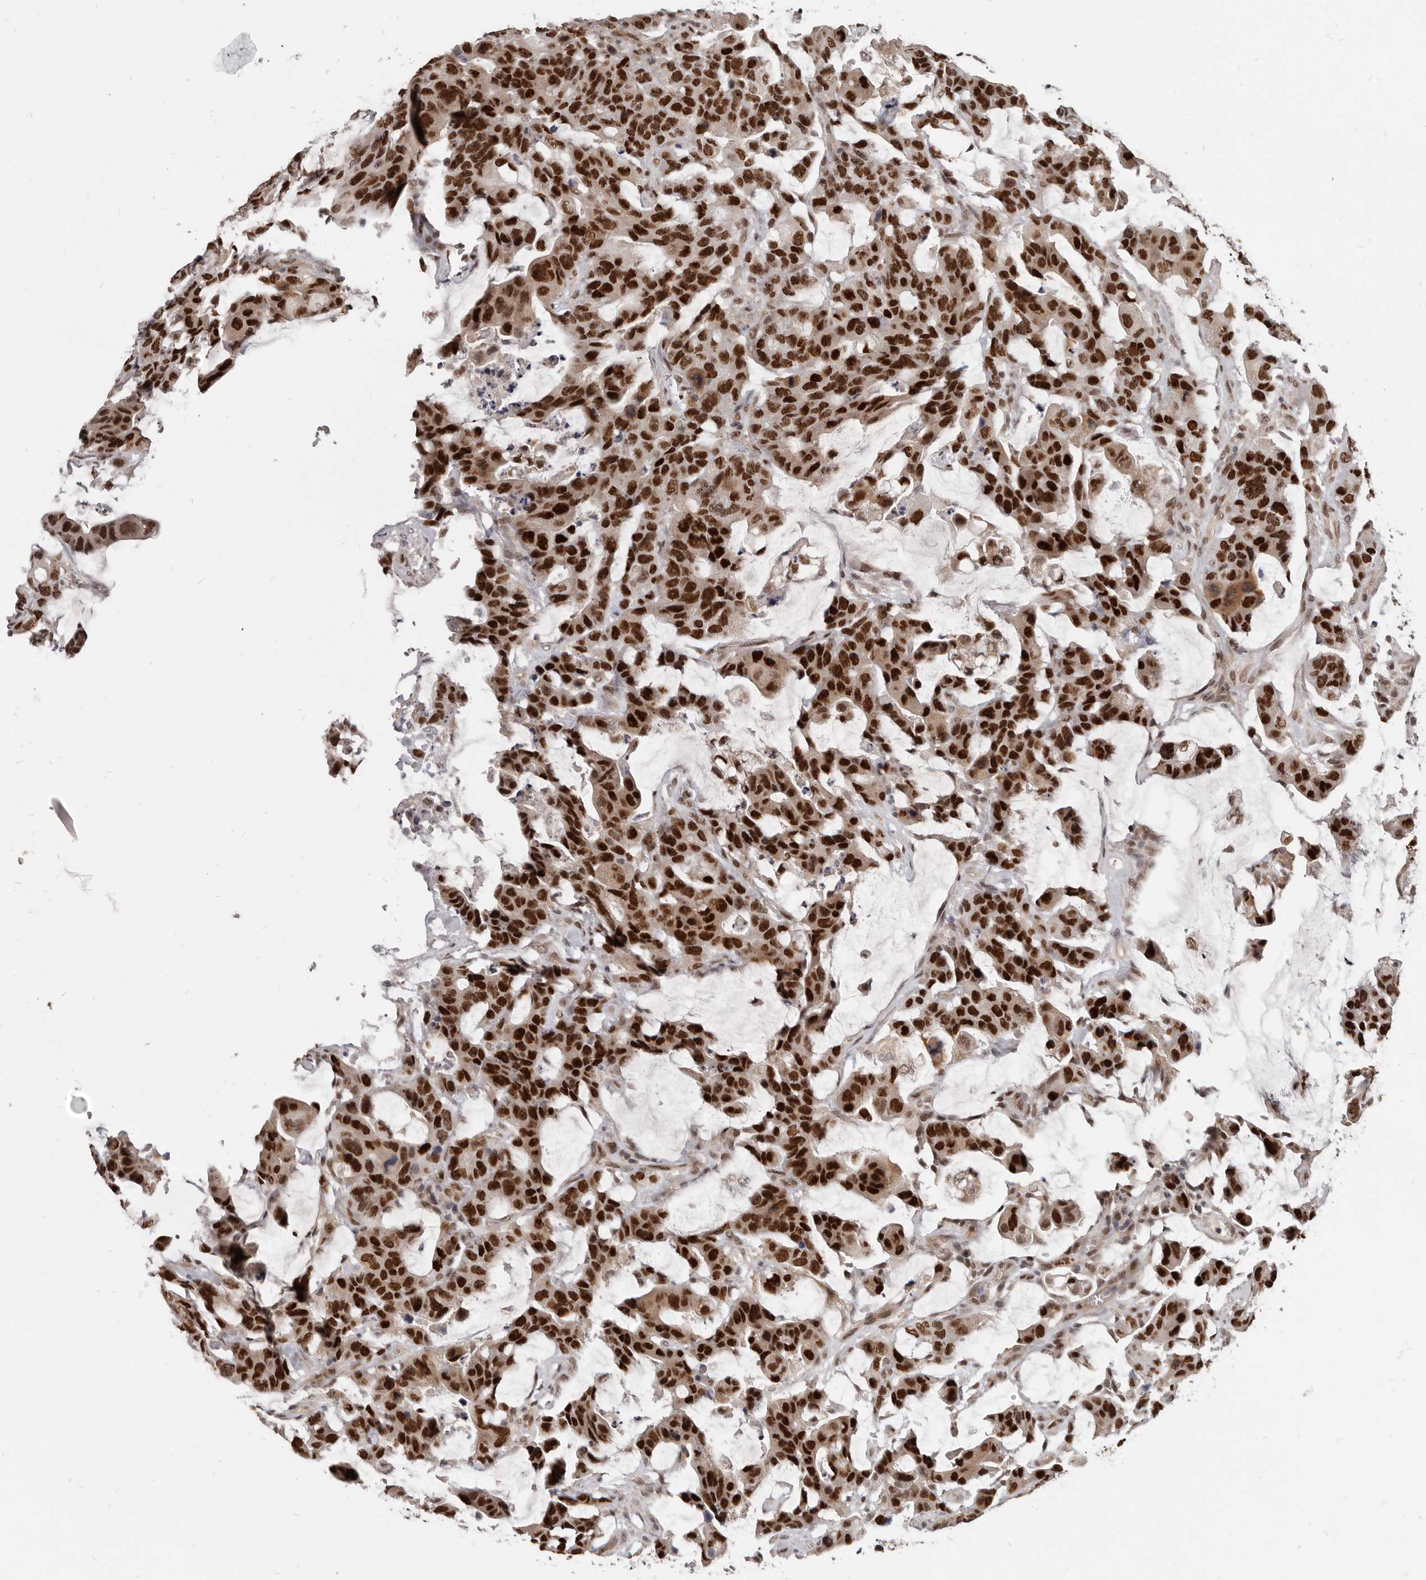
{"staining": {"intensity": "strong", "quantity": ">75%", "location": "nuclear"}, "tissue": "colorectal cancer", "cell_type": "Tumor cells", "image_type": "cancer", "snomed": [{"axis": "morphology", "description": "Adenocarcinoma, NOS"}, {"axis": "topography", "description": "Colon"}], "caption": "High-magnification brightfield microscopy of colorectal cancer stained with DAB (3,3'-diaminobenzidine) (brown) and counterstained with hematoxylin (blue). tumor cells exhibit strong nuclear positivity is seen in about>75% of cells.", "gene": "ATF5", "patient": {"sex": "male", "age": 76}}